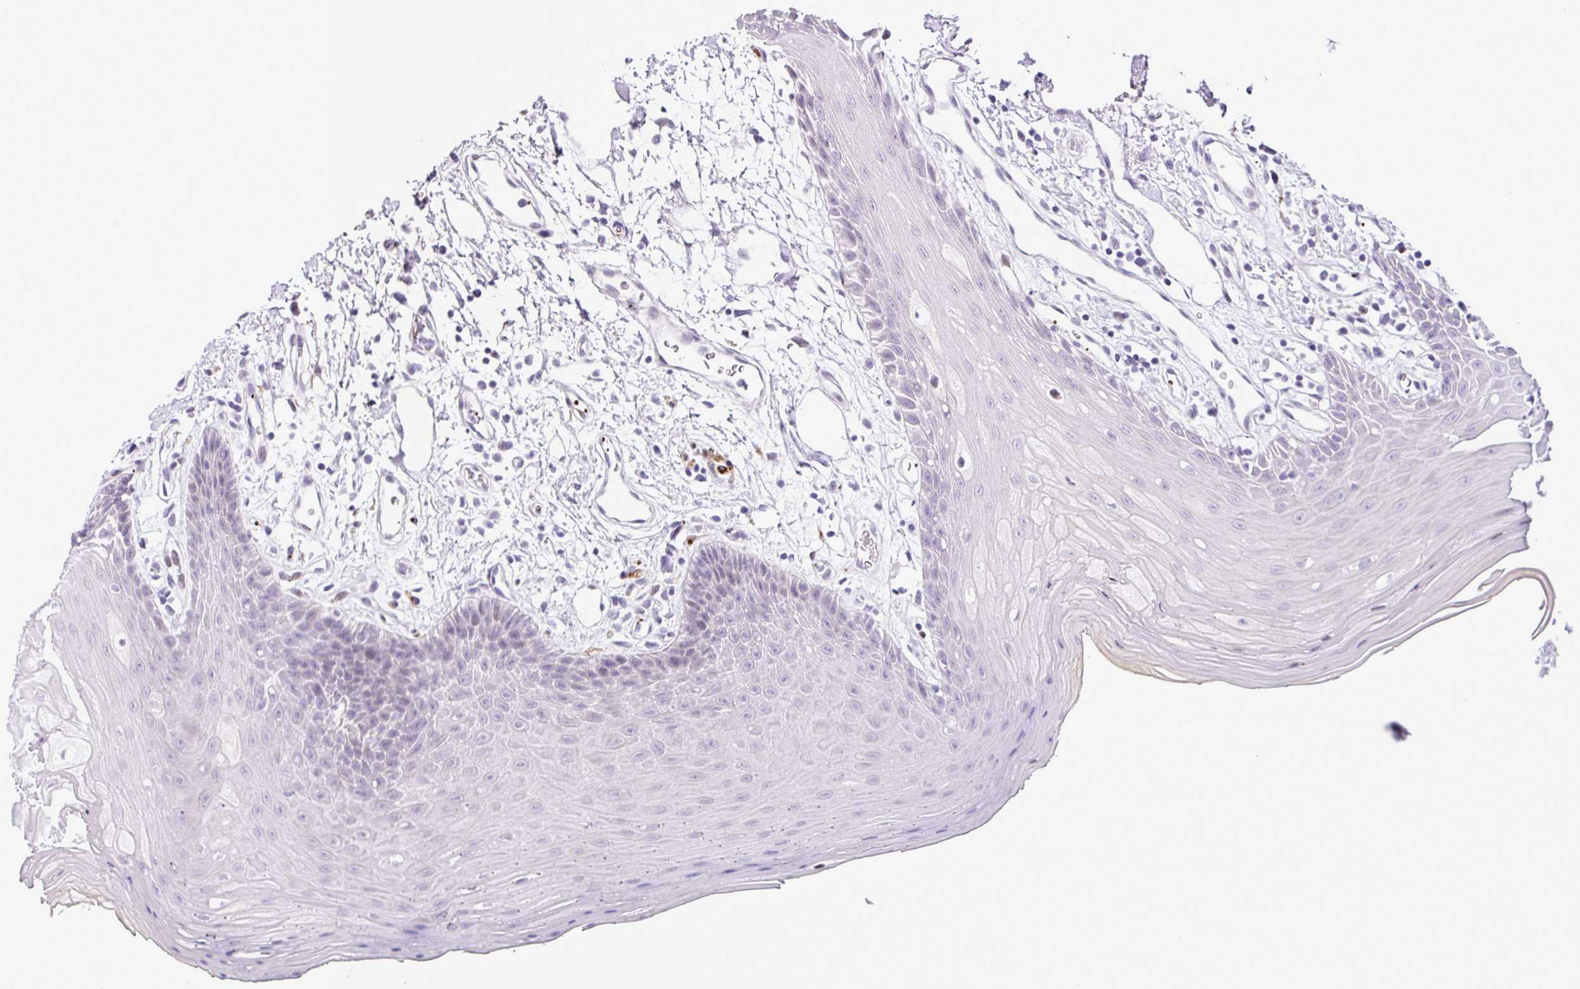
{"staining": {"intensity": "negative", "quantity": "none", "location": "none"}, "tissue": "oral mucosa", "cell_type": "Squamous epithelial cells", "image_type": "normal", "snomed": [{"axis": "morphology", "description": "Normal tissue, NOS"}, {"axis": "topography", "description": "Oral tissue"}, {"axis": "topography", "description": "Tounge, NOS"}], "caption": "A histopathology image of oral mucosa stained for a protein reveals no brown staining in squamous epithelial cells. (DAB immunohistochemistry, high magnification).", "gene": "CMTM5", "patient": {"sex": "female", "age": 59}}